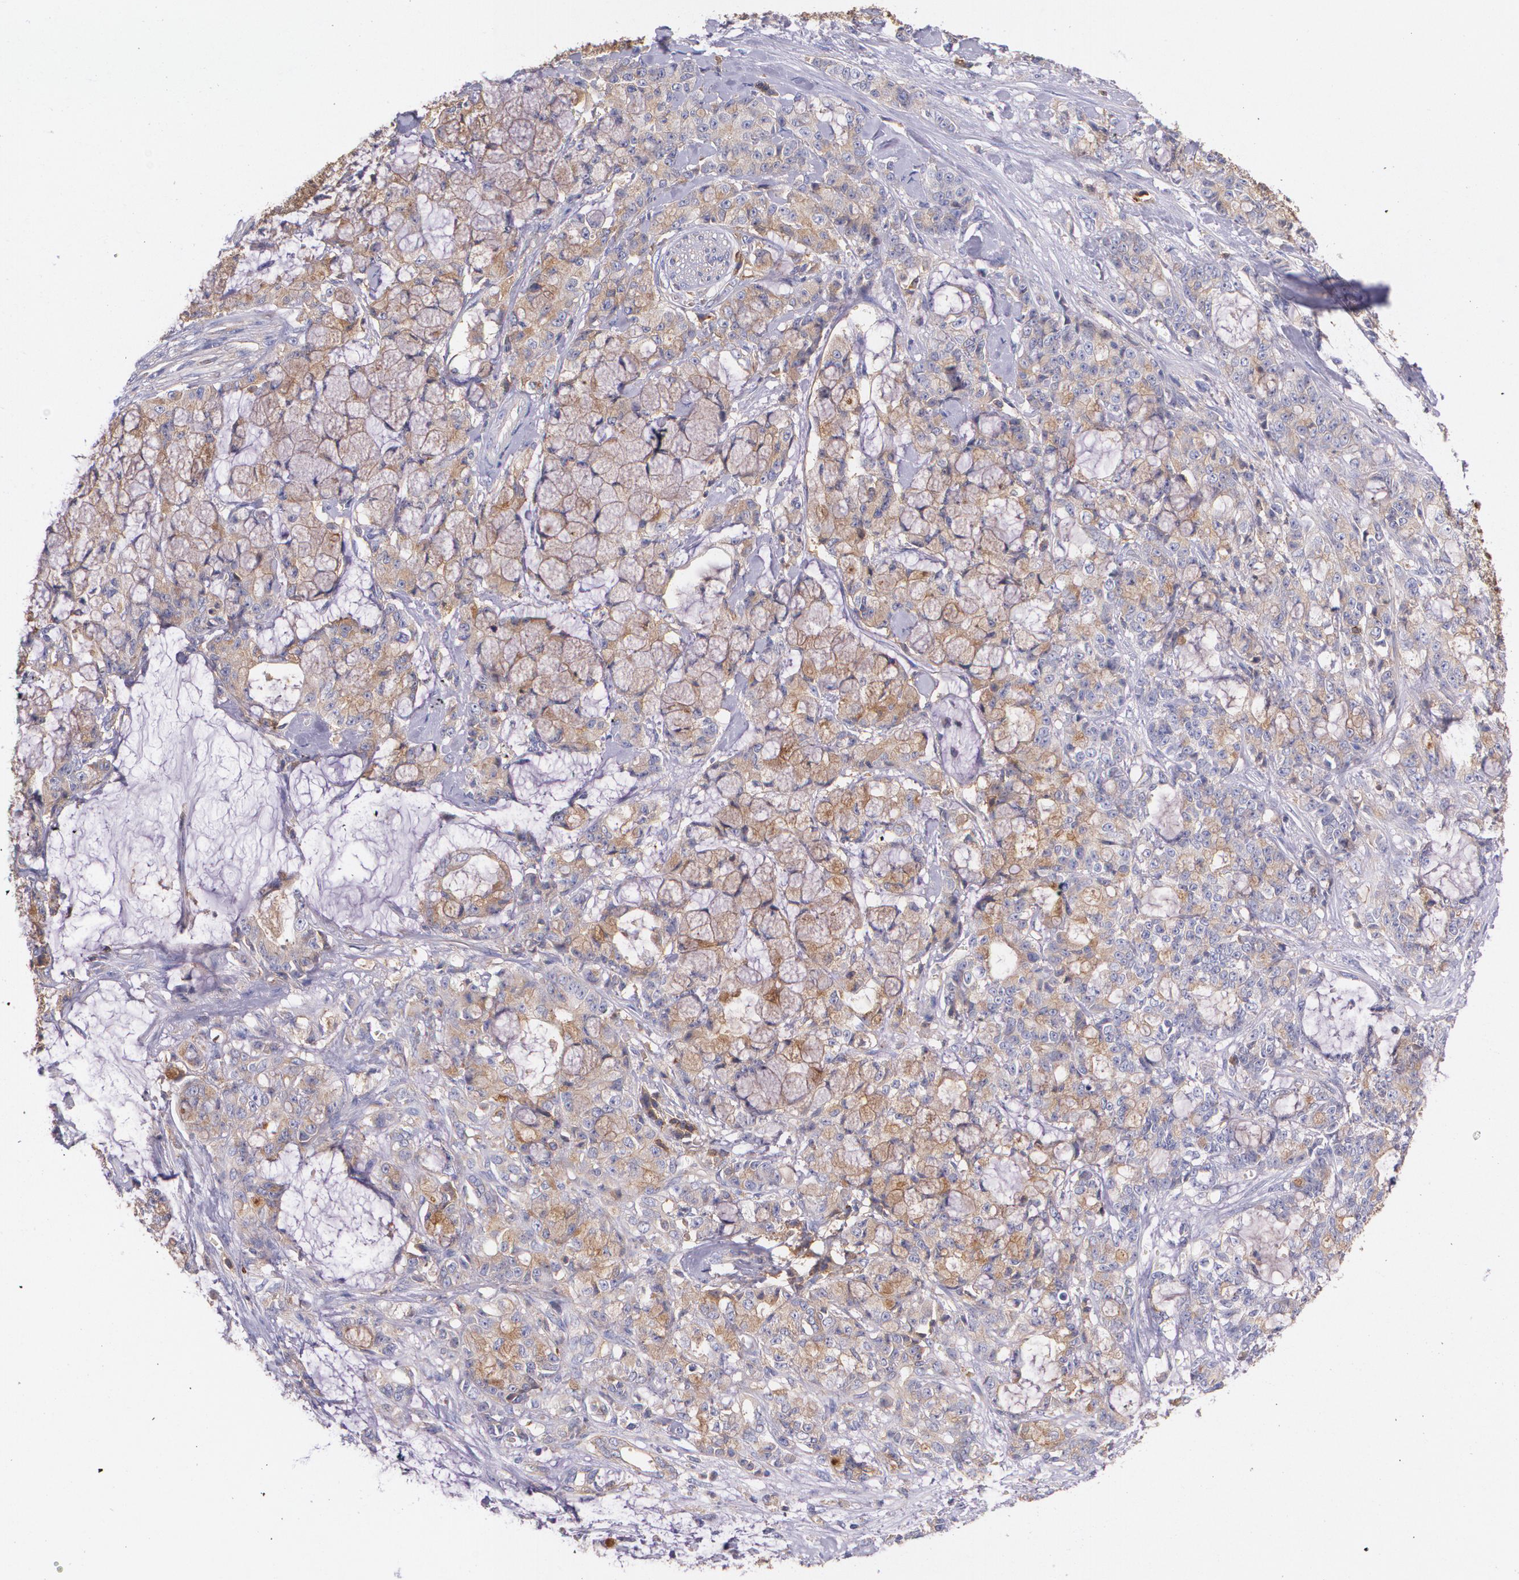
{"staining": {"intensity": "weak", "quantity": "25%-75%", "location": "cytoplasmic/membranous"}, "tissue": "pancreatic cancer", "cell_type": "Tumor cells", "image_type": "cancer", "snomed": [{"axis": "morphology", "description": "Adenocarcinoma, NOS"}, {"axis": "topography", "description": "Pancreas"}], "caption": "Adenocarcinoma (pancreatic) stained with immunohistochemistry exhibits weak cytoplasmic/membranous staining in about 25%-75% of tumor cells. The staining was performed using DAB (3,3'-diaminobenzidine) to visualize the protein expression in brown, while the nuclei were stained in blue with hematoxylin (Magnification: 20x).", "gene": "B2M", "patient": {"sex": "female", "age": 73}}